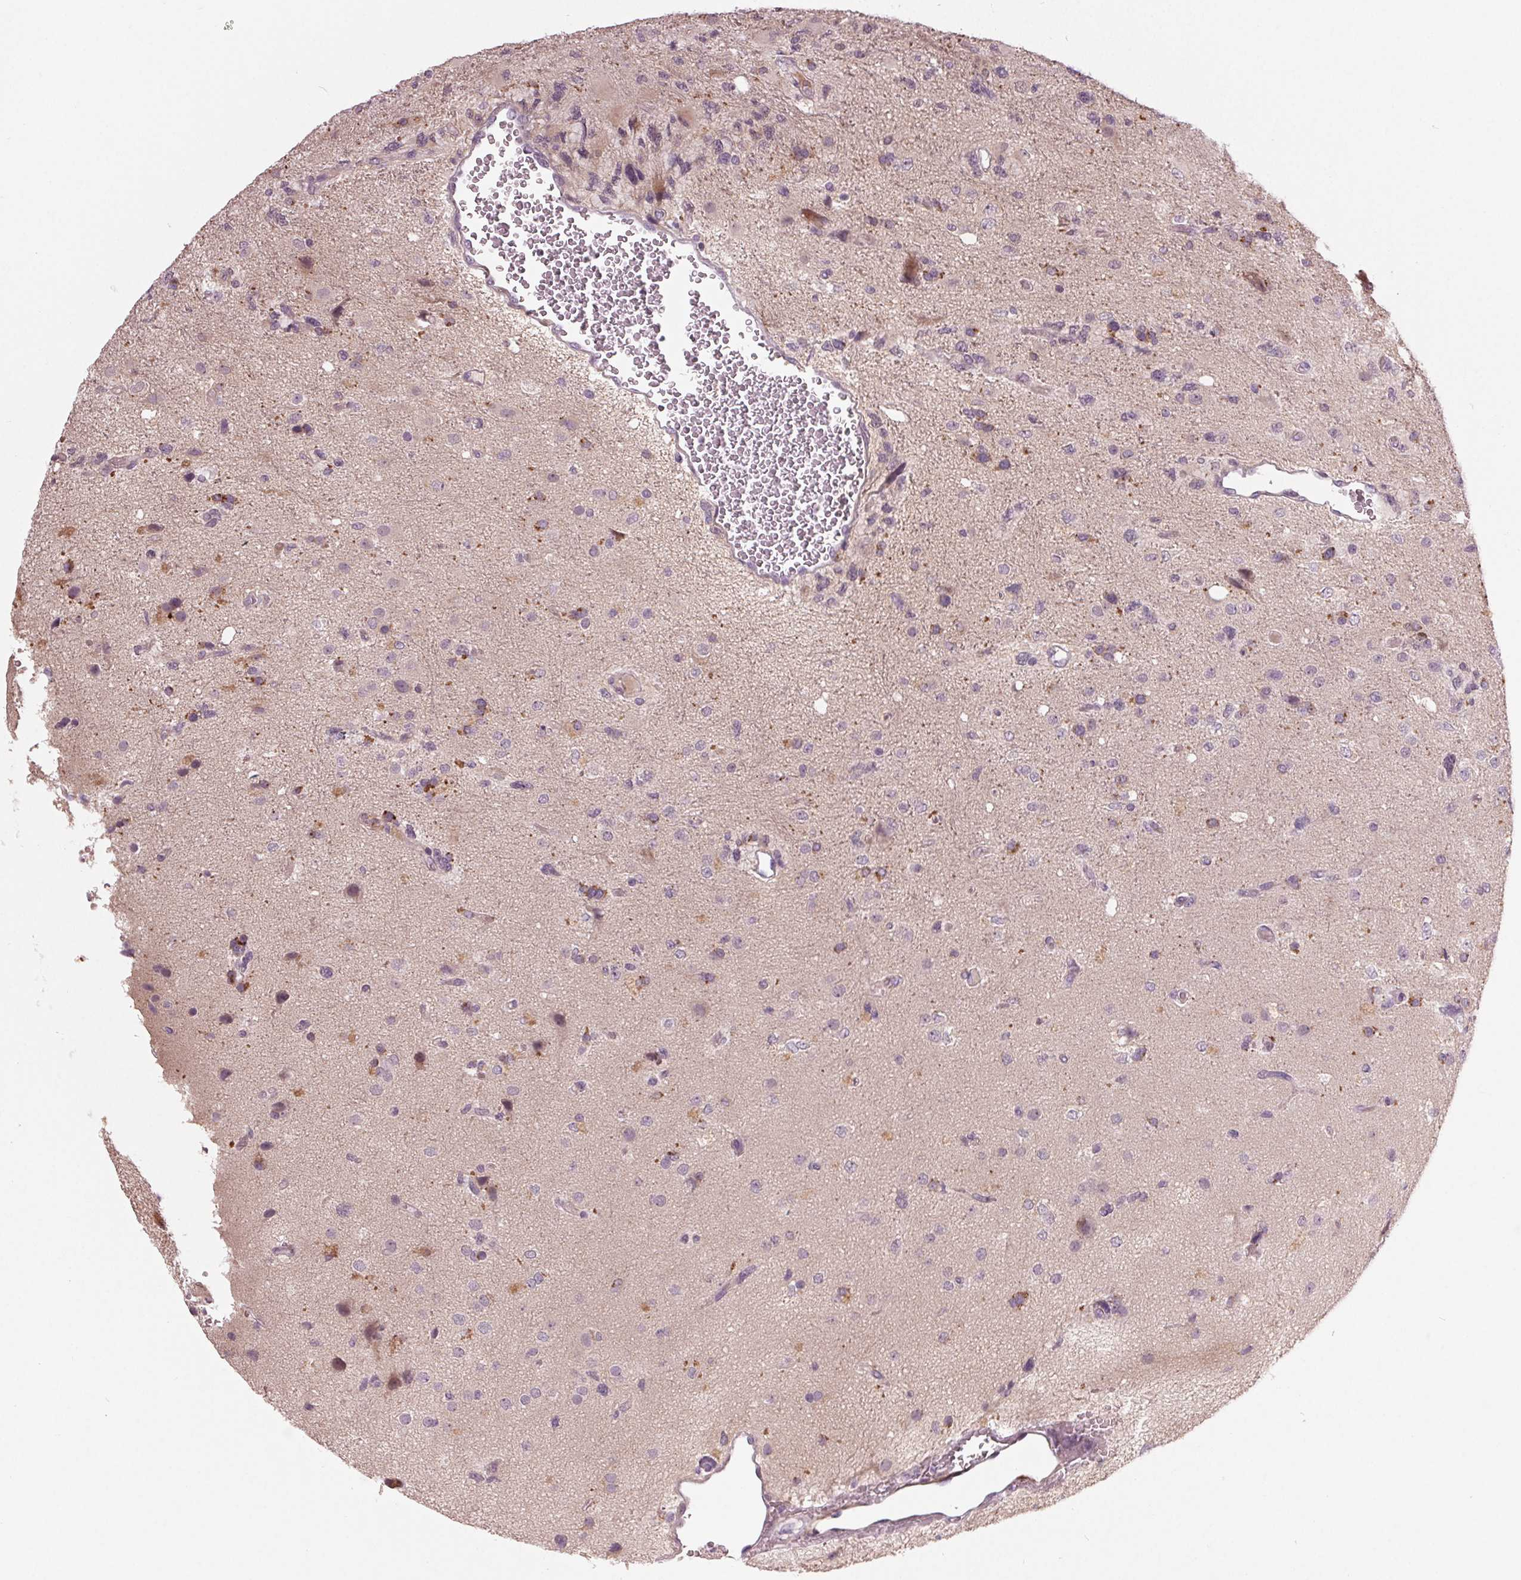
{"staining": {"intensity": "moderate", "quantity": "<25%", "location": "cytoplasmic/membranous"}, "tissue": "glioma", "cell_type": "Tumor cells", "image_type": "cancer", "snomed": [{"axis": "morphology", "description": "Glioma, malignant, High grade"}, {"axis": "topography", "description": "Brain"}], "caption": "DAB immunohistochemical staining of high-grade glioma (malignant) exhibits moderate cytoplasmic/membranous protein expression in approximately <25% of tumor cells. (Stains: DAB (3,3'-diaminobenzidine) in brown, nuclei in blue, Microscopy: brightfield microscopy at high magnification).", "gene": "ZNF605", "patient": {"sex": "female", "age": 71}}